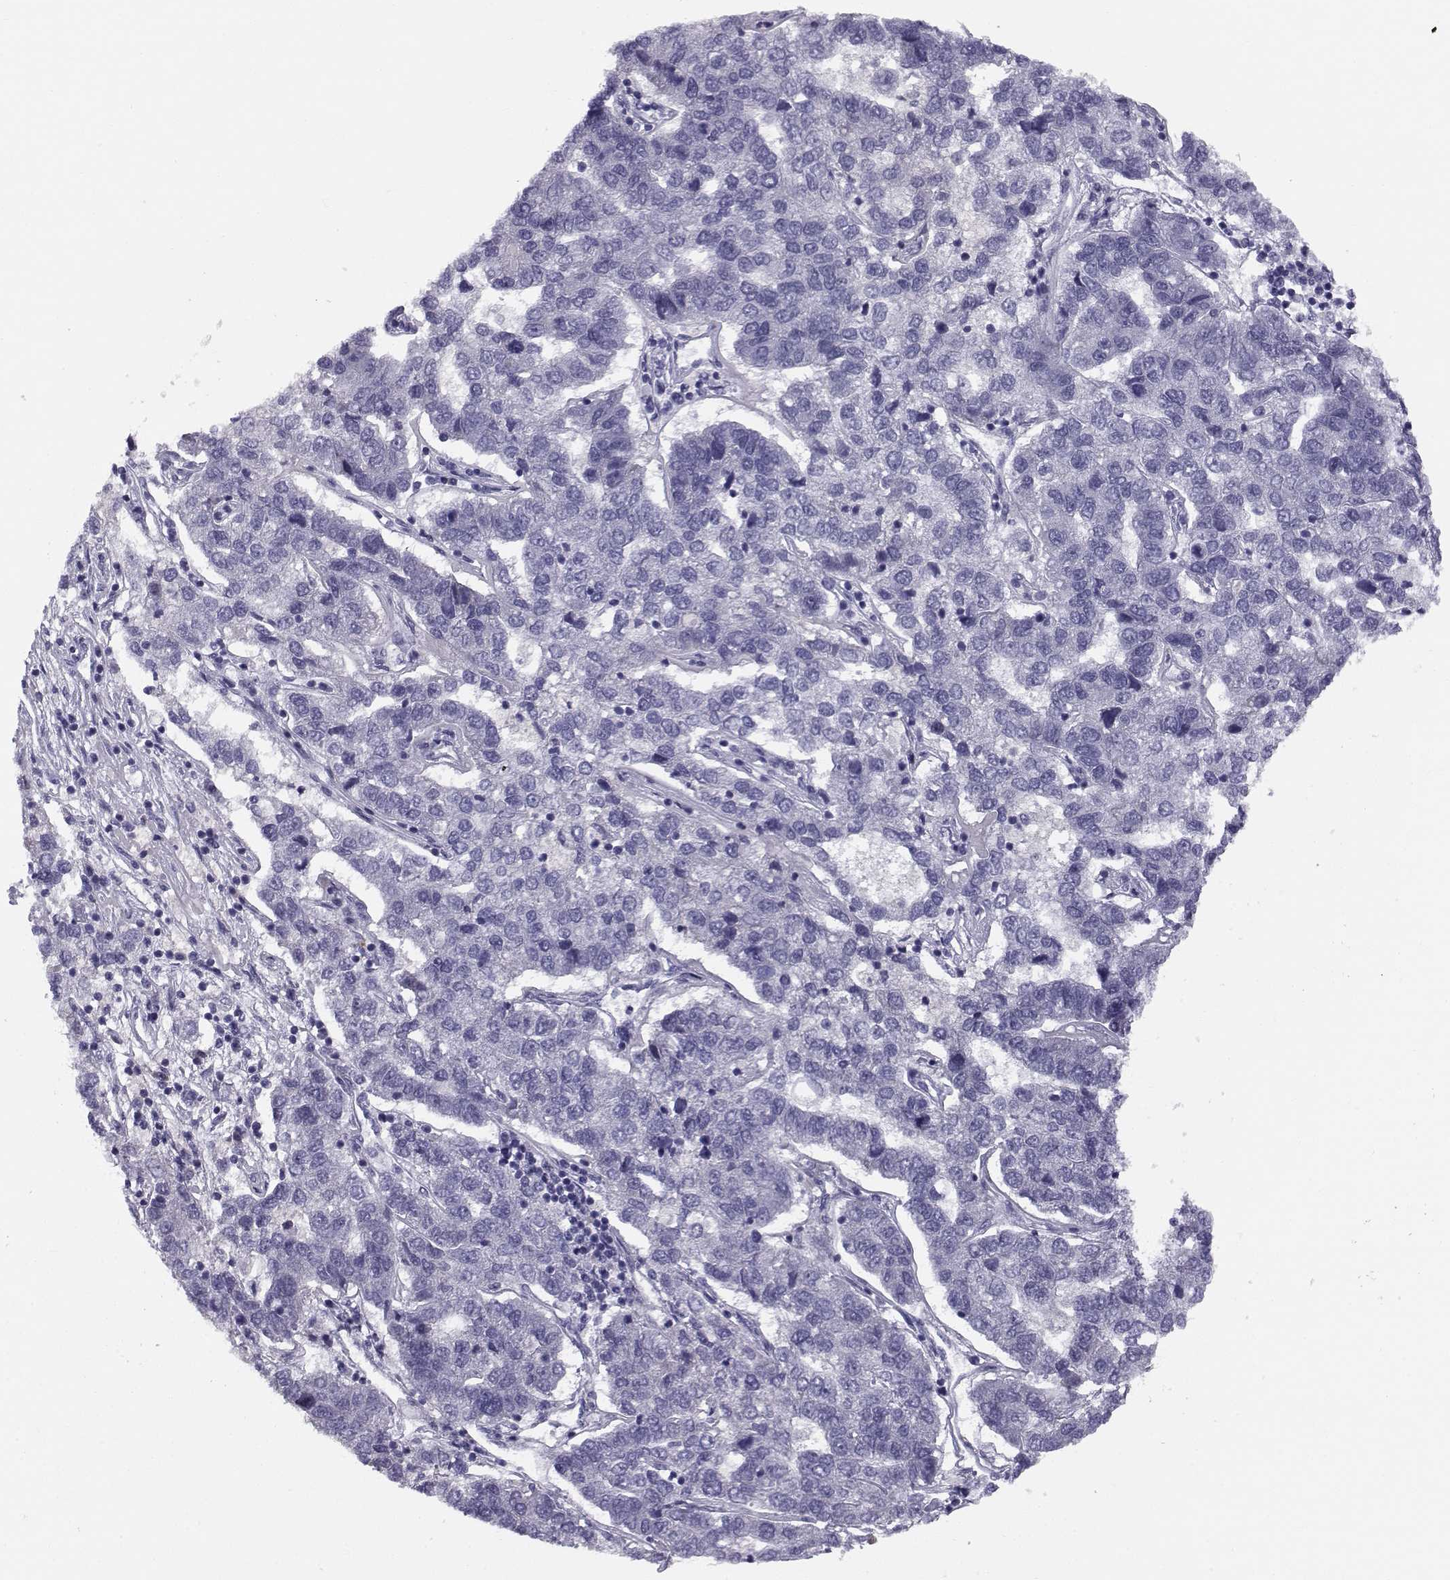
{"staining": {"intensity": "negative", "quantity": "none", "location": "none"}, "tissue": "pancreatic cancer", "cell_type": "Tumor cells", "image_type": "cancer", "snomed": [{"axis": "morphology", "description": "Adenocarcinoma, NOS"}, {"axis": "topography", "description": "Pancreas"}], "caption": "A high-resolution histopathology image shows immunohistochemistry staining of pancreatic cancer (adenocarcinoma), which shows no significant staining in tumor cells.", "gene": "ACSL6", "patient": {"sex": "female", "age": 61}}